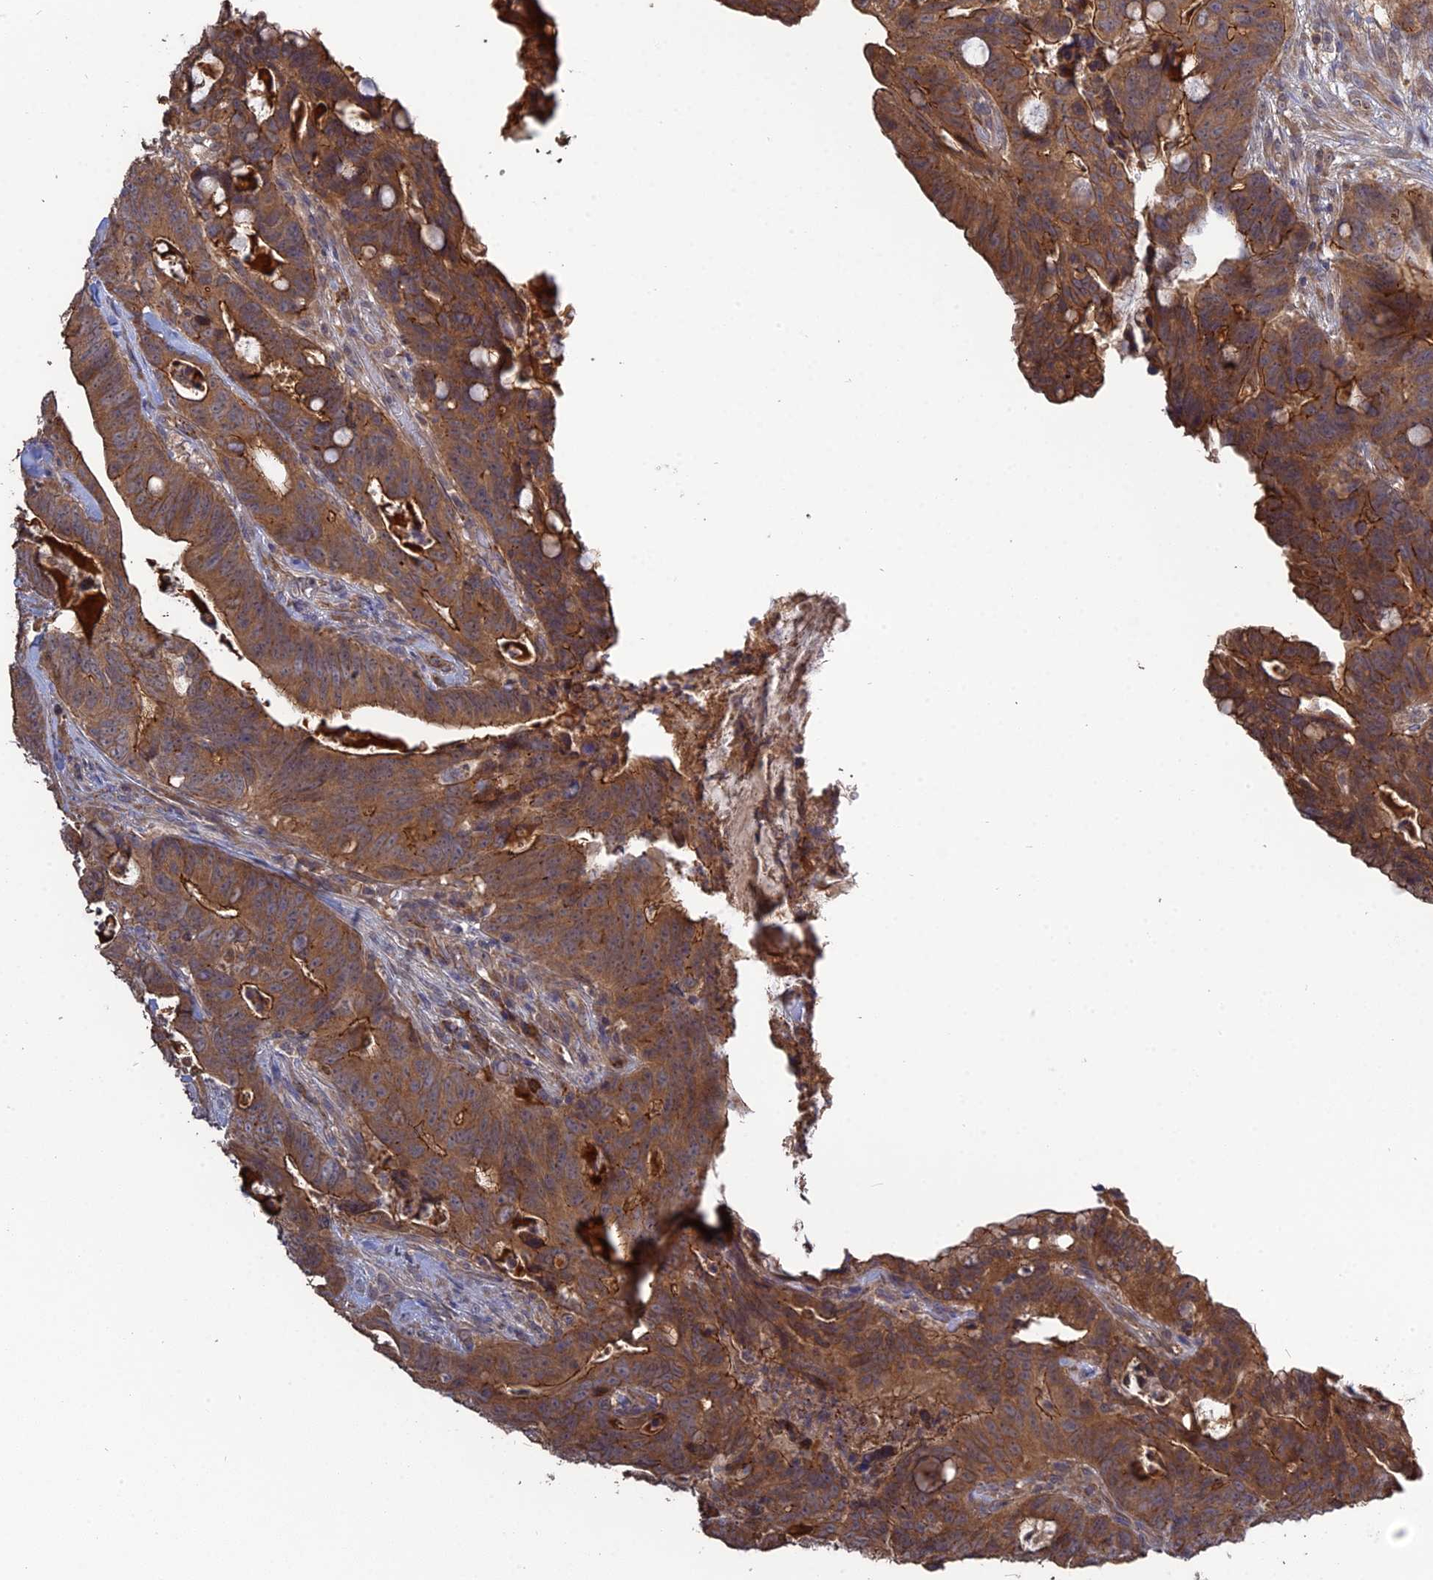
{"staining": {"intensity": "moderate", "quantity": ">75%", "location": "cytoplasmic/membranous"}, "tissue": "colorectal cancer", "cell_type": "Tumor cells", "image_type": "cancer", "snomed": [{"axis": "morphology", "description": "Adenocarcinoma, NOS"}, {"axis": "topography", "description": "Colon"}], "caption": "An image of colorectal cancer stained for a protein demonstrates moderate cytoplasmic/membranous brown staining in tumor cells. The staining was performed using DAB (3,3'-diaminobenzidine), with brown indicating positive protein expression. Nuclei are stained blue with hematoxylin.", "gene": "ARHGAP40", "patient": {"sex": "female", "age": 82}}